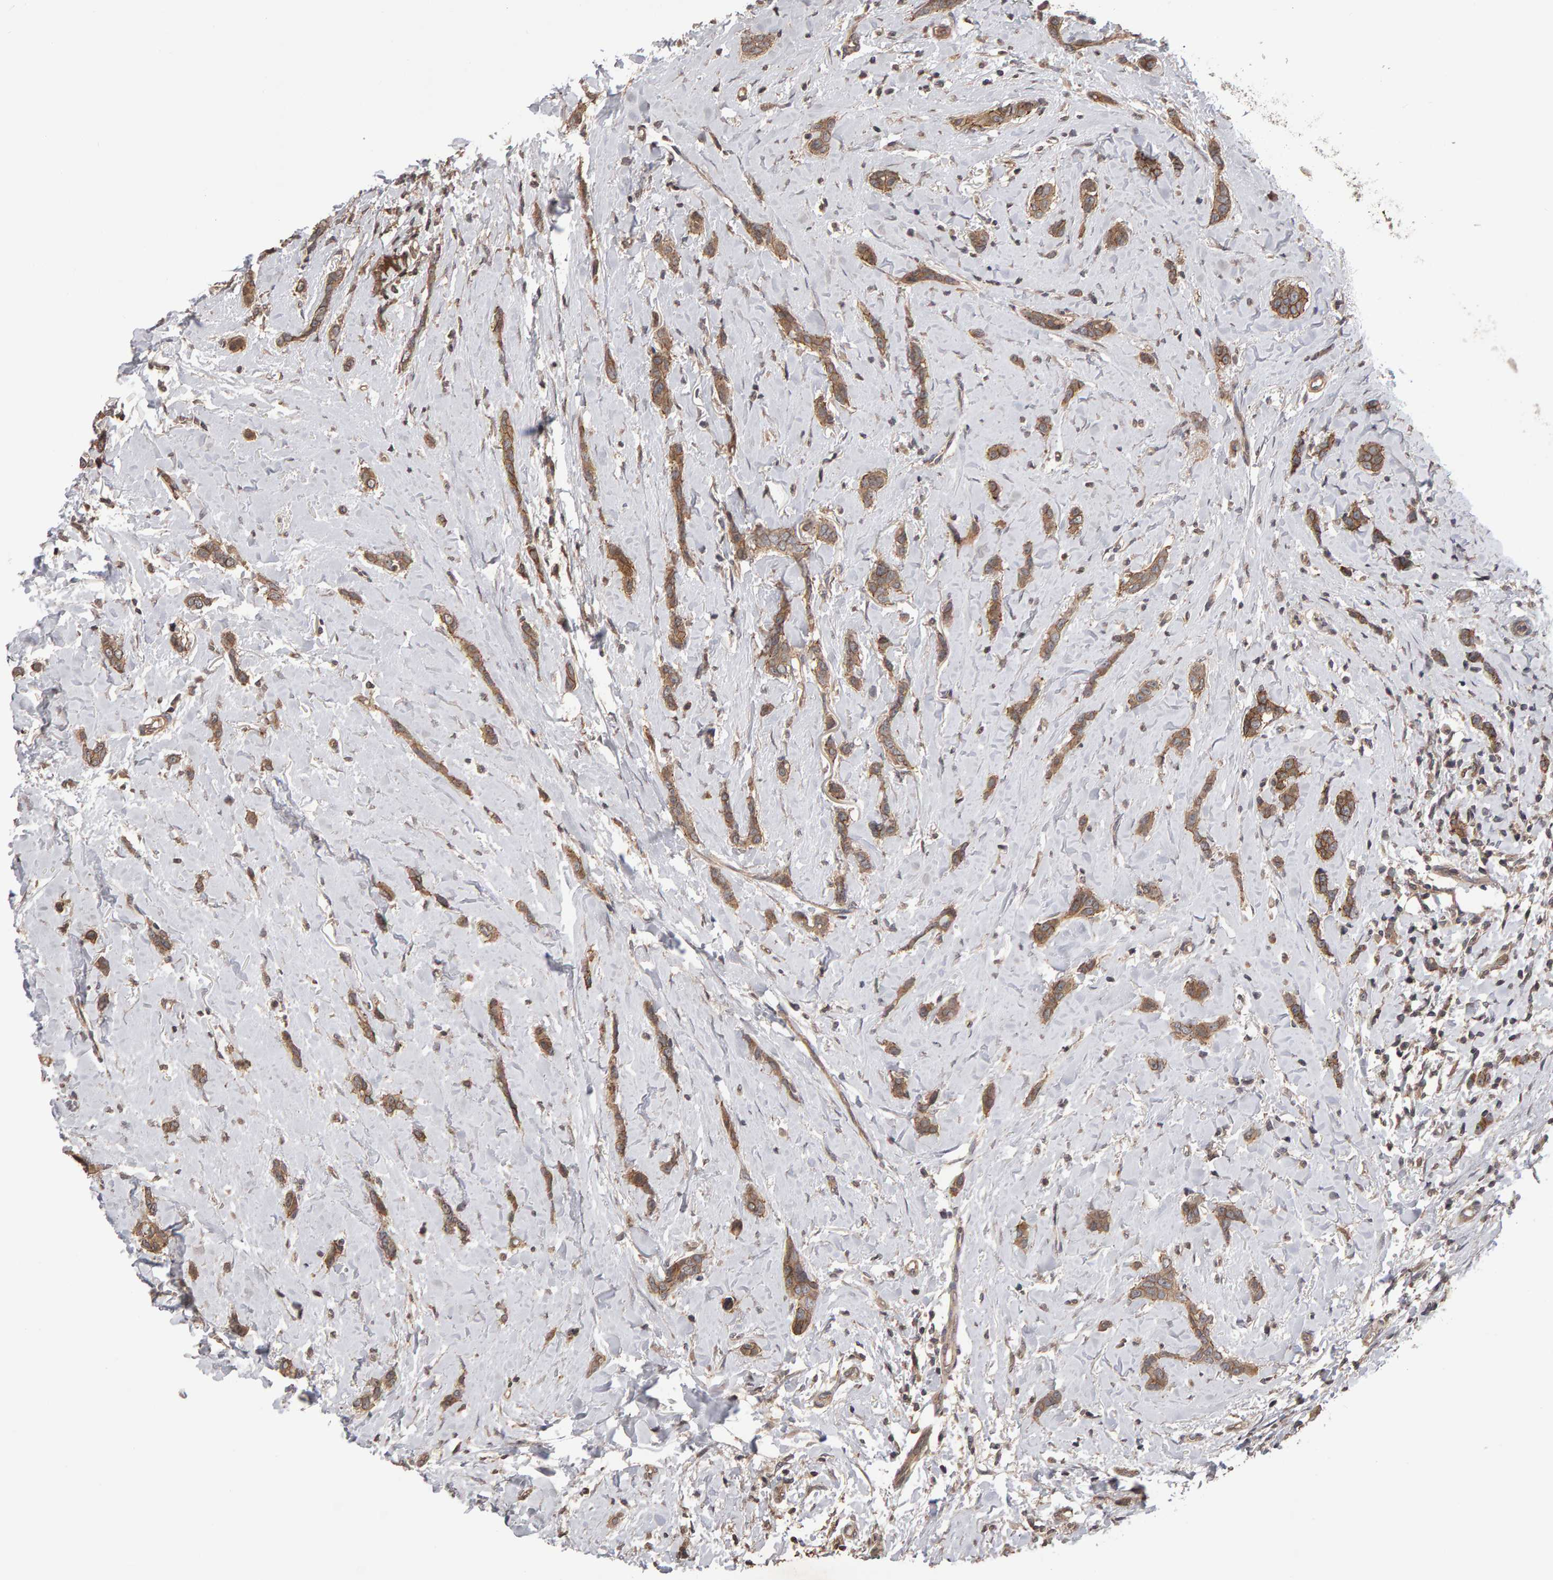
{"staining": {"intensity": "moderate", "quantity": ">75%", "location": "cytoplasmic/membranous"}, "tissue": "breast cancer", "cell_type": "Tumor cells", "image_type": "cancer", "snomed": [{"axis": "morphology", "description": "Lobular carcinoma"}, {"axis": "topography", "description": "Skin"}, {"axis": "topography", "description": "Breast"}], "caption": "The immunohistochemical stain highlights moderate cytoplasmic/membranous positivity in tumor cells of breast cancer tissue.", "gene": "SCRIB", "patient": {"sex": "female", "age": 46}}